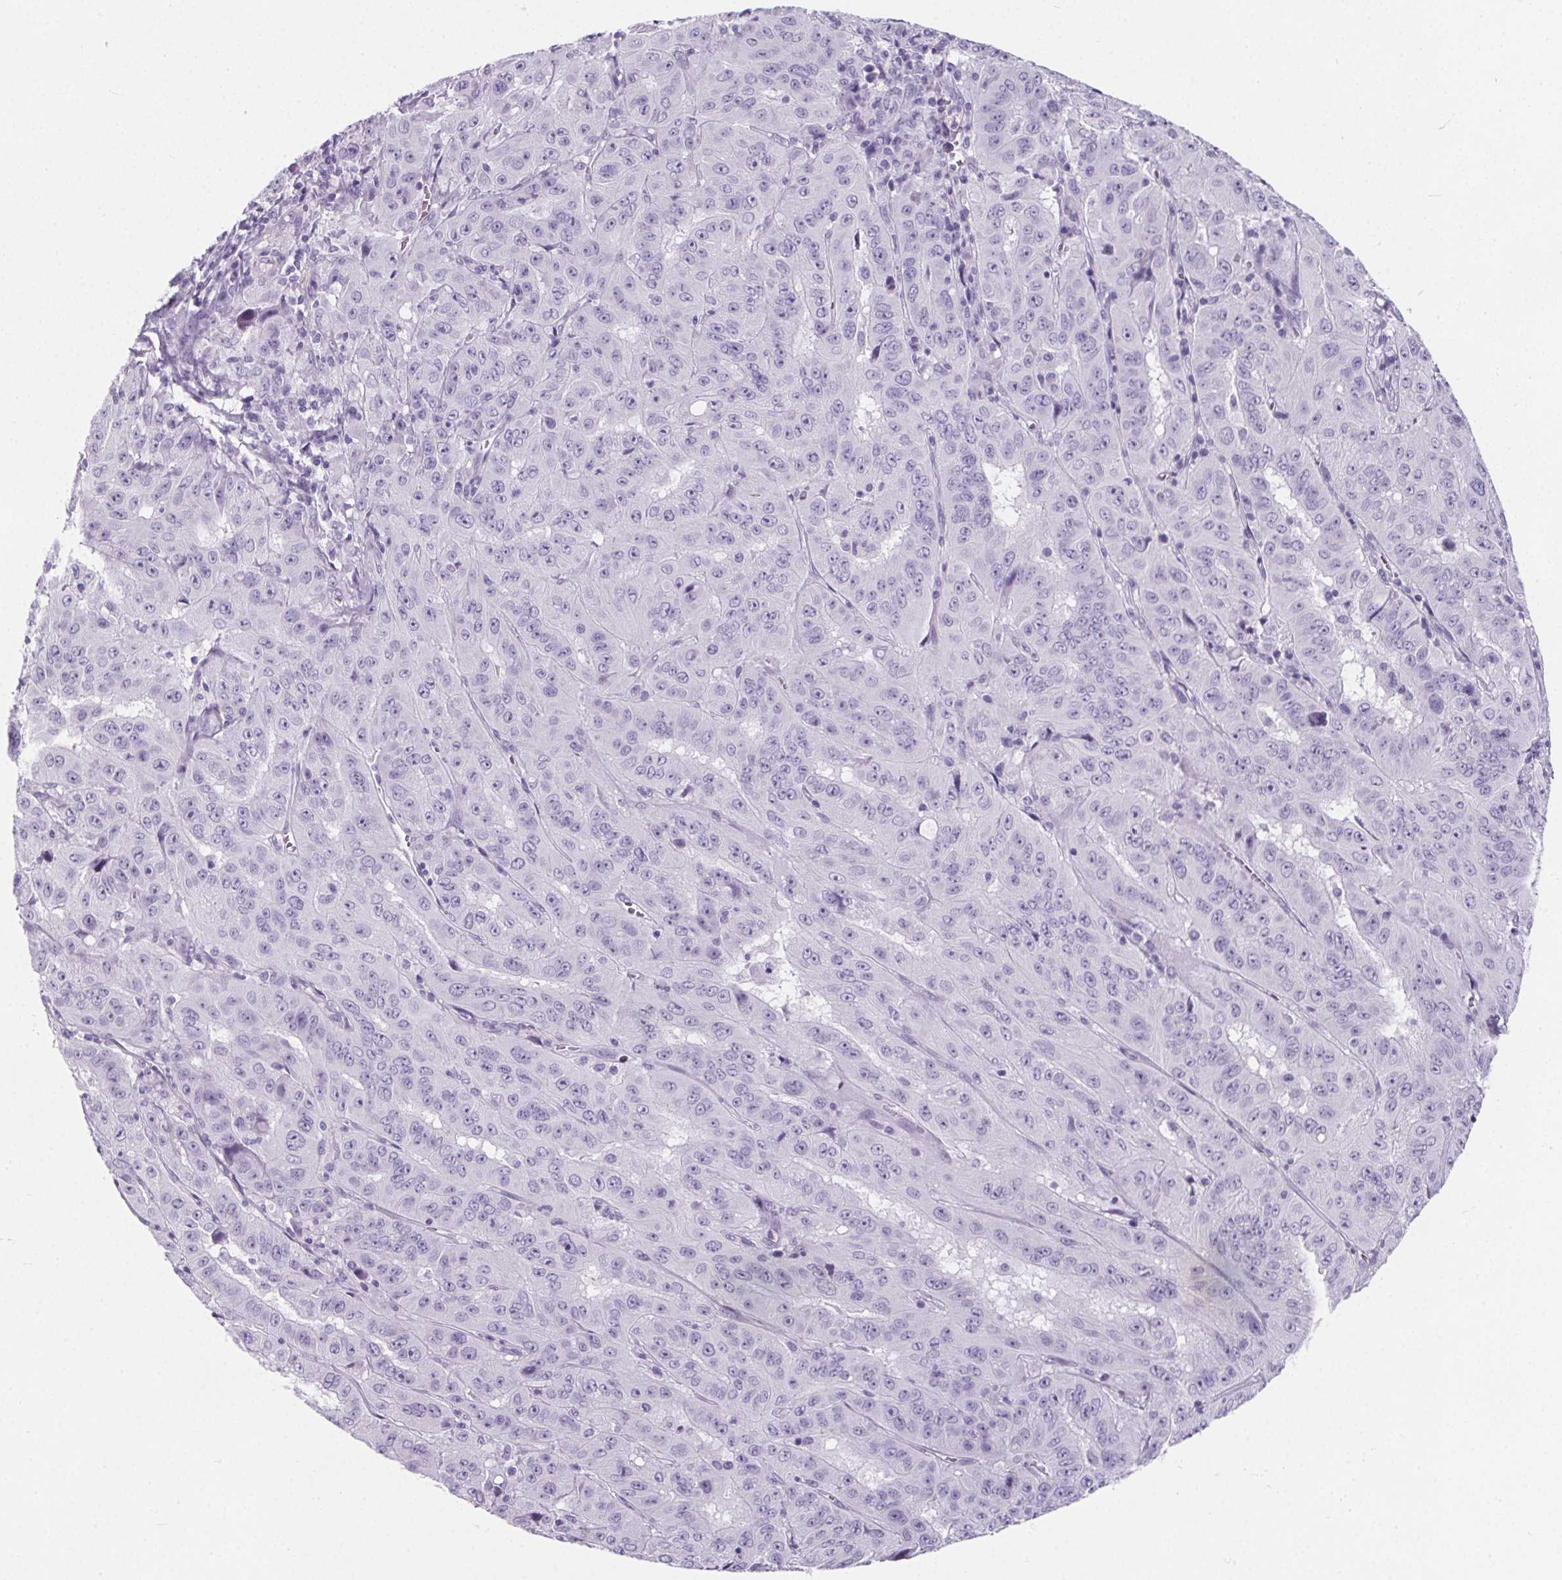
{"staining": {"intensity": "negative", "quantity": "none", "location": "none"}, "tissue": "pancreatic cancer", "cell_type": "Tumor cells", "image_type": "cancer", "snomed": [{"axis": "morphology", "description": "Adenocarcinoma, NOS"}, {"axis": "topography", "description": "Pancreas"}], "caption": "Protein analysis of adenocarcinoma (pancreatic) exhibits no significant staining in tumor cells. The staining is performed using DAB brown chromogen with nuclei counter-stained in using hematoxylin.", "gene": "ADRB1", "patient": {"sex": "male", "age": 63}}